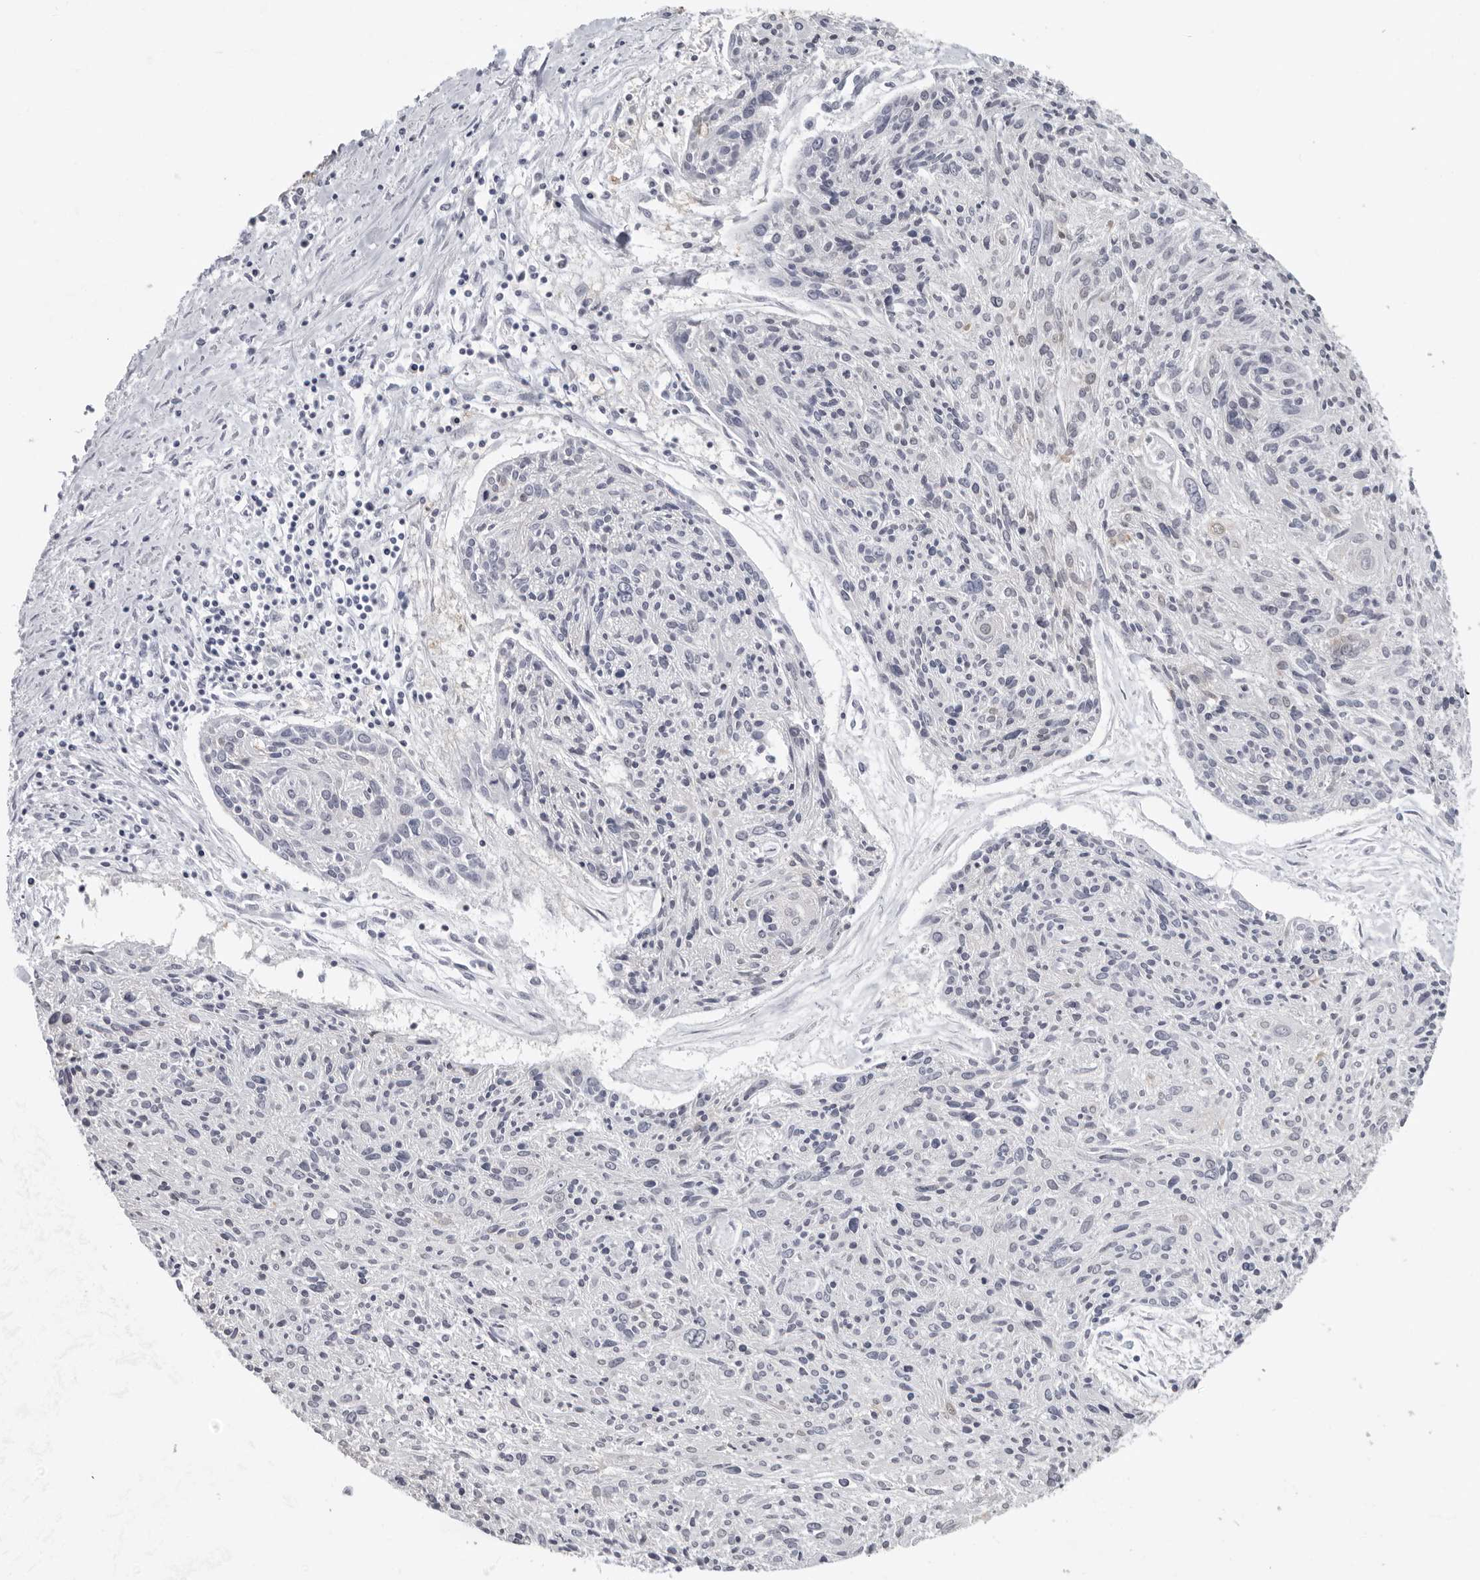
{"staining": {"intensity": "negative", "quantity": "none", "location": "none"}, "tissue": "cervical cancer", "cell_type": "Tumor cells", "image_type": "cancer", "snomed": [{"axis": "morphology", "description": "Squamous cell carcinoma, NOS"}, {"axis": "topography", "description": "Cervix"}], "caption": "Tumor cells are negative for brown protein staining in cervical cancer.", "gene": "CCDC28B", "patient": {"sex": "female", "age": 51}}